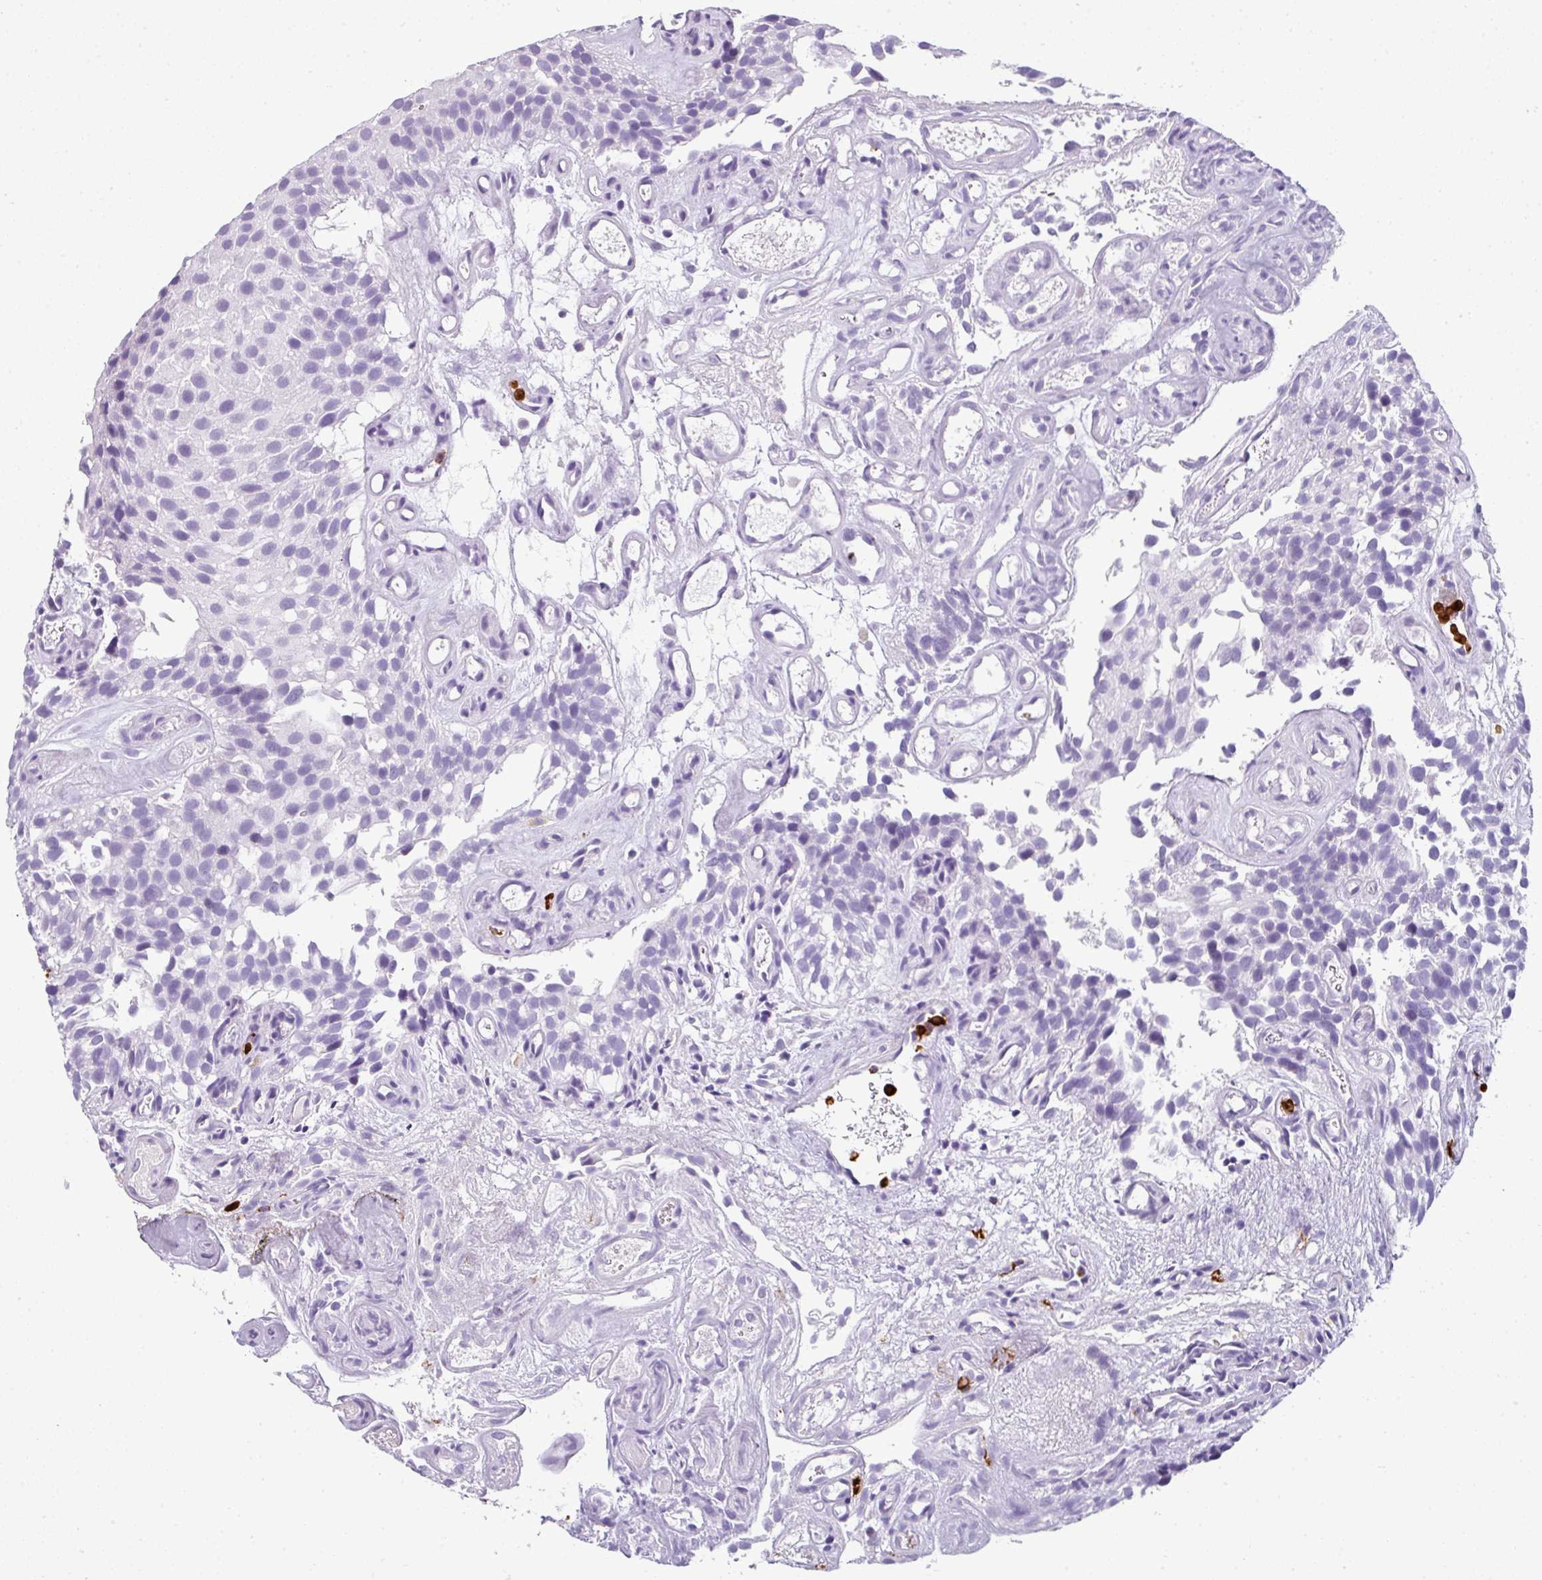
{"staining": {"intensity": "negative", "quantity": "none", "location": "none"}, "tissue": "urothelial cancer", "cell_type": "Tumor cells", "image_type": "cancer", "snomed": [{"axis": "morphology", "description": "Urothelial carcinoma, NOS"}, {"axis": "topography", "description": "Urinary bladder"}], "caption": "Tumor cells are negative for brown protein staining in urothelial cancer.", "gene": "CTSG", "patient": {"sex": "male", "age": 87}}